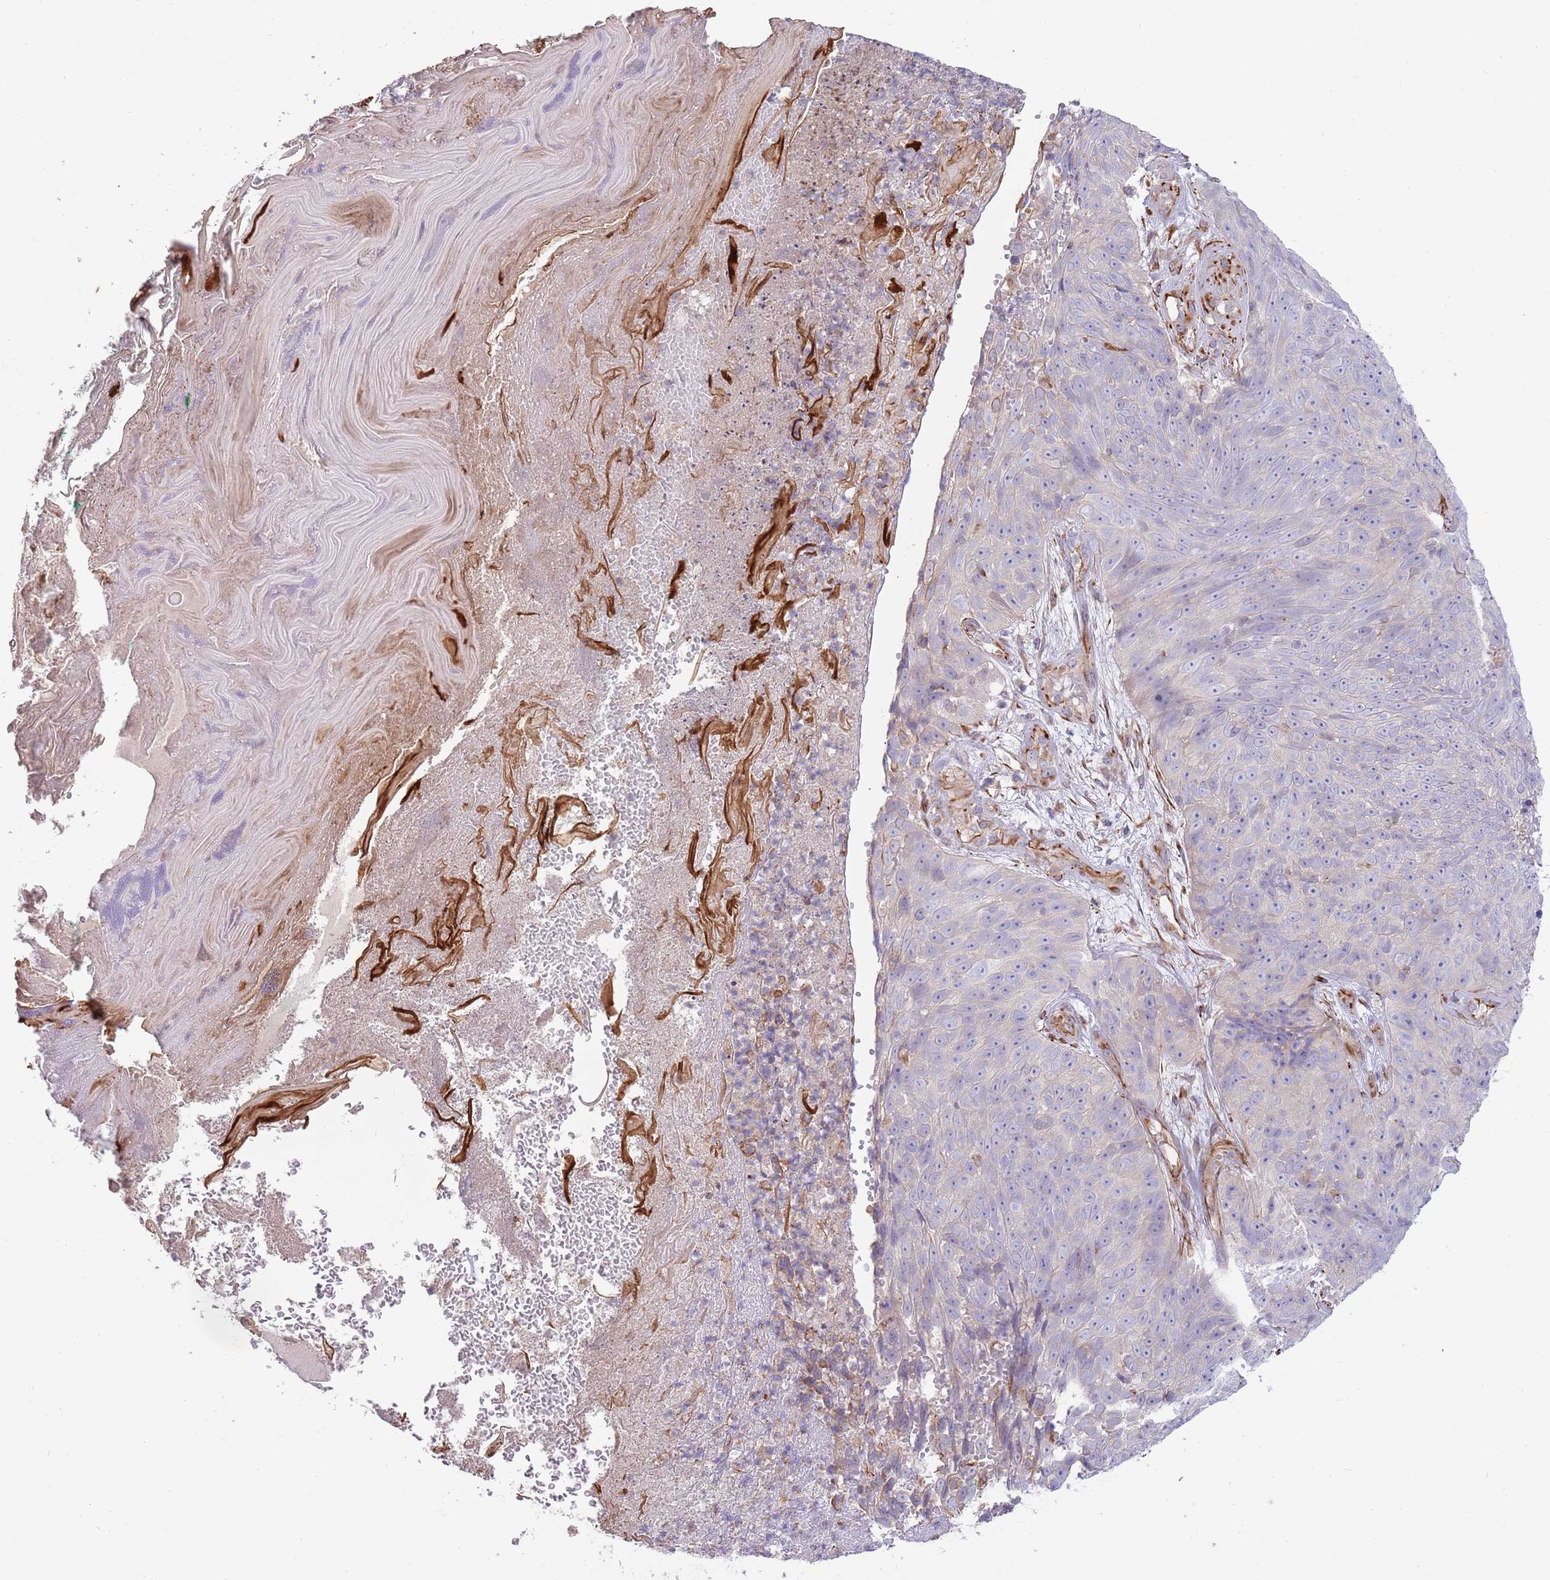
{"staining": {"intensity": "negative", "quantity": "none", "location": "none"}, "tissue": "skin cancer", "cell_type": "Tumor cells", "image_type": "cancer", "snomed": [{"axis": "morphology", "description": "Squamous cell carcinoma, NOS"}, {"axis": "topography", "description": "Skin"}], "caption": "High magnification brightfield microscopy of skin squamous cell carcinoma stained with DAB (3,3'-diaminobenzidine) (brown) and counterstained with hematoxylin (blue): tumor cells show no significant expression.", "gene": "MOGAT1", "patient": {"sex": "female", "age": 87}}